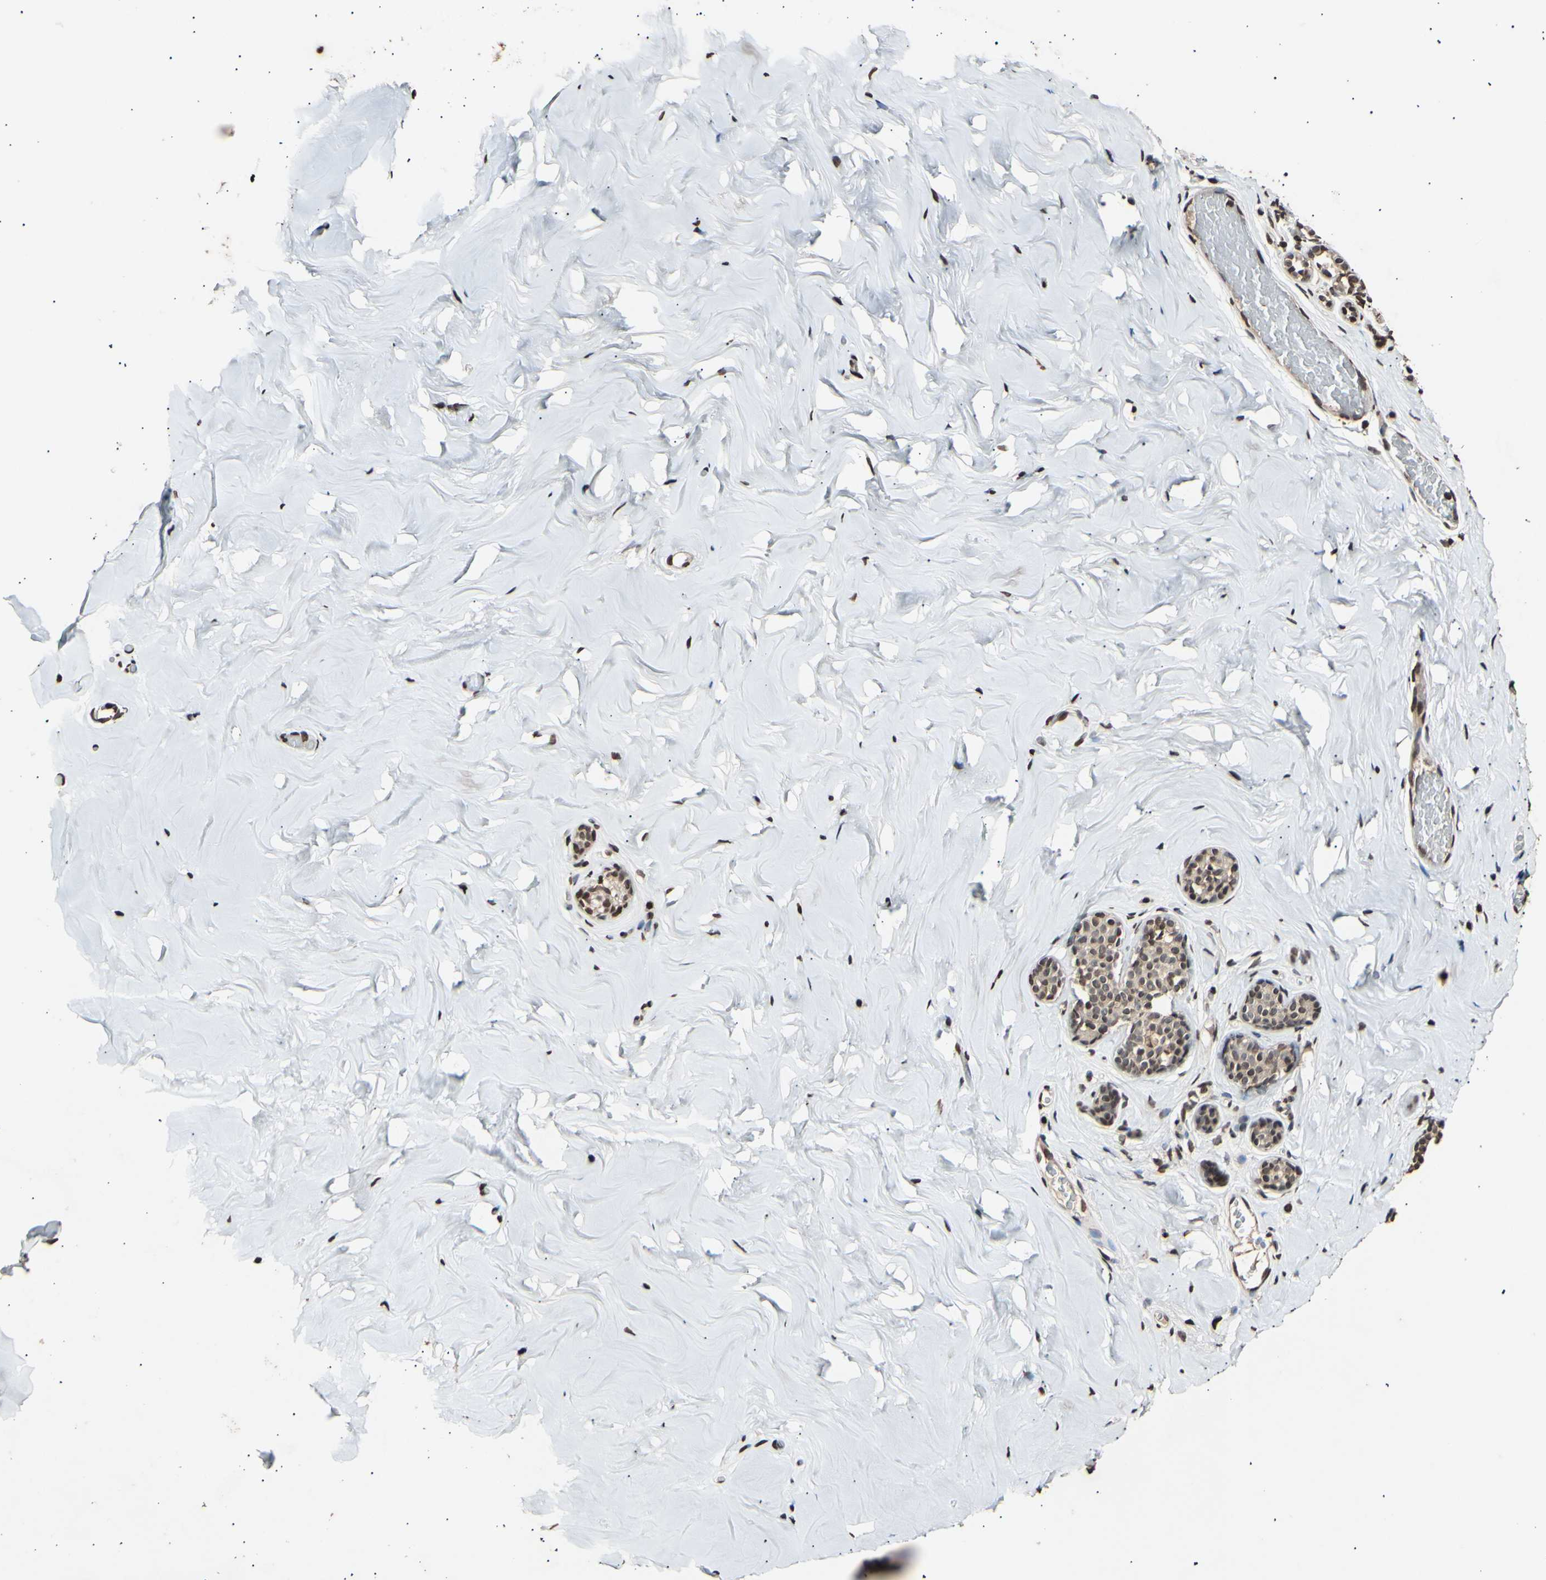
{"staining": {"intensity": "negative", "quantity": "none", "location": "none"}, "tissue": "breast", "cell_type": "Adipocytes", "image_type": "normal", "snomed": [{"axis": "morphology", "description": "Normal tissue, NOS"}, {"axis": "topography", "description": "Breast"}], "caption": "Immunohistochemistry image of unremarkable breast stained for a protein (brown), which reveals no expression in adipocytes. (Brightfield microscopy of DAB (3,3'-diaminobenzidine) IHC at high magnification).", "gene": "ANAPC7", "patient": {"sex": "female", "age": 75}}